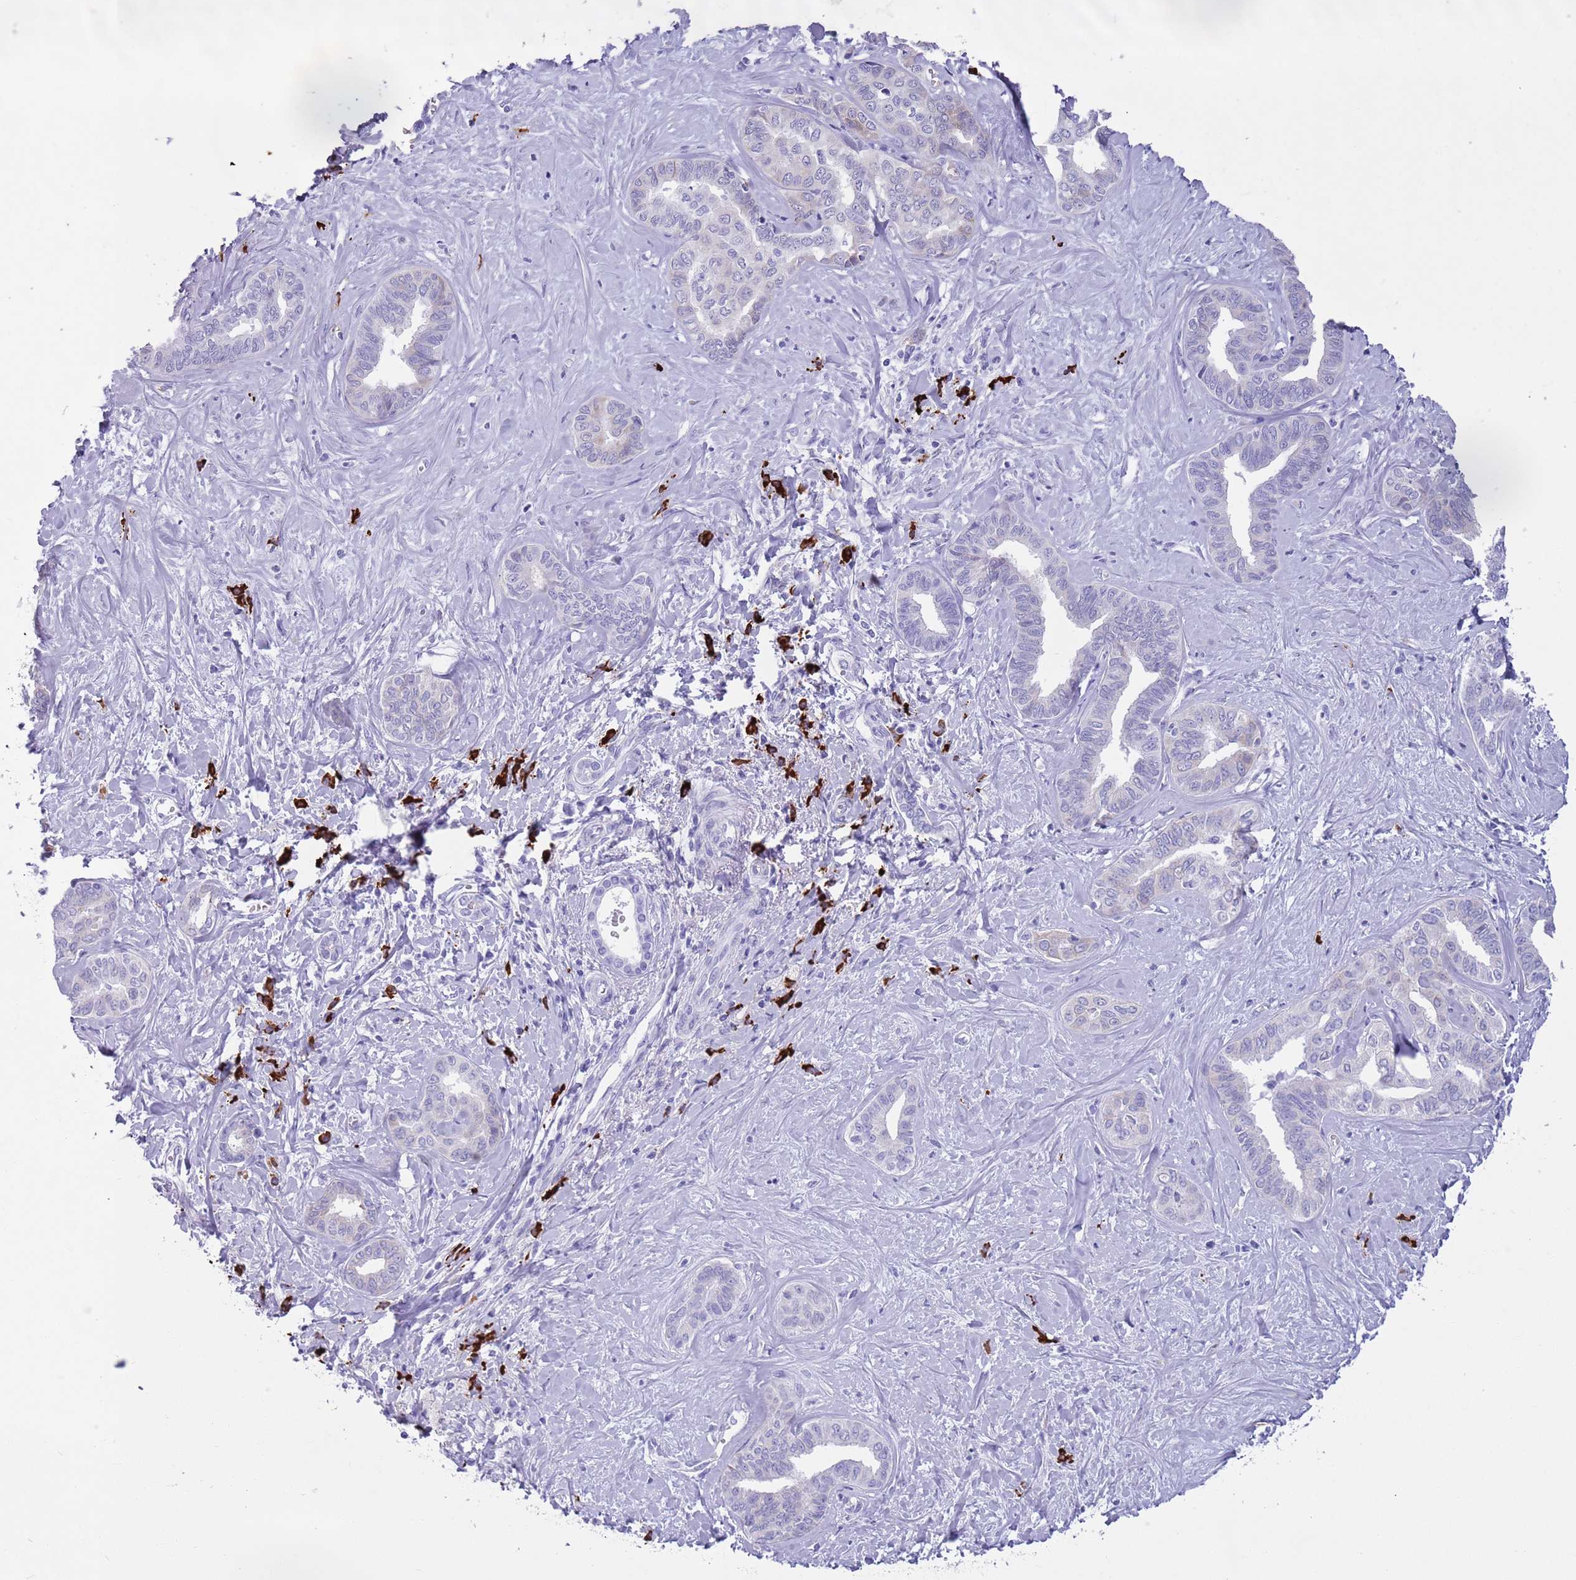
{"staining": {"intensity": "negative", "quantity": "none", "location": "none"}, "tissue": "liver cancer", "cell_type": "Tumor cells", "image_type": "cancer", "snomed": [{"axis": "morphology", "description": "Cholangiocarcinoma"}, {"axis": "topography", "description": "Liver"}], "caption": "The histopathology image shows no staining of tumor cells in liver cancer (cholangiocarcinoma).", "gene": "LY6G5B", "patient": {"sex": "female", "age": 77}}